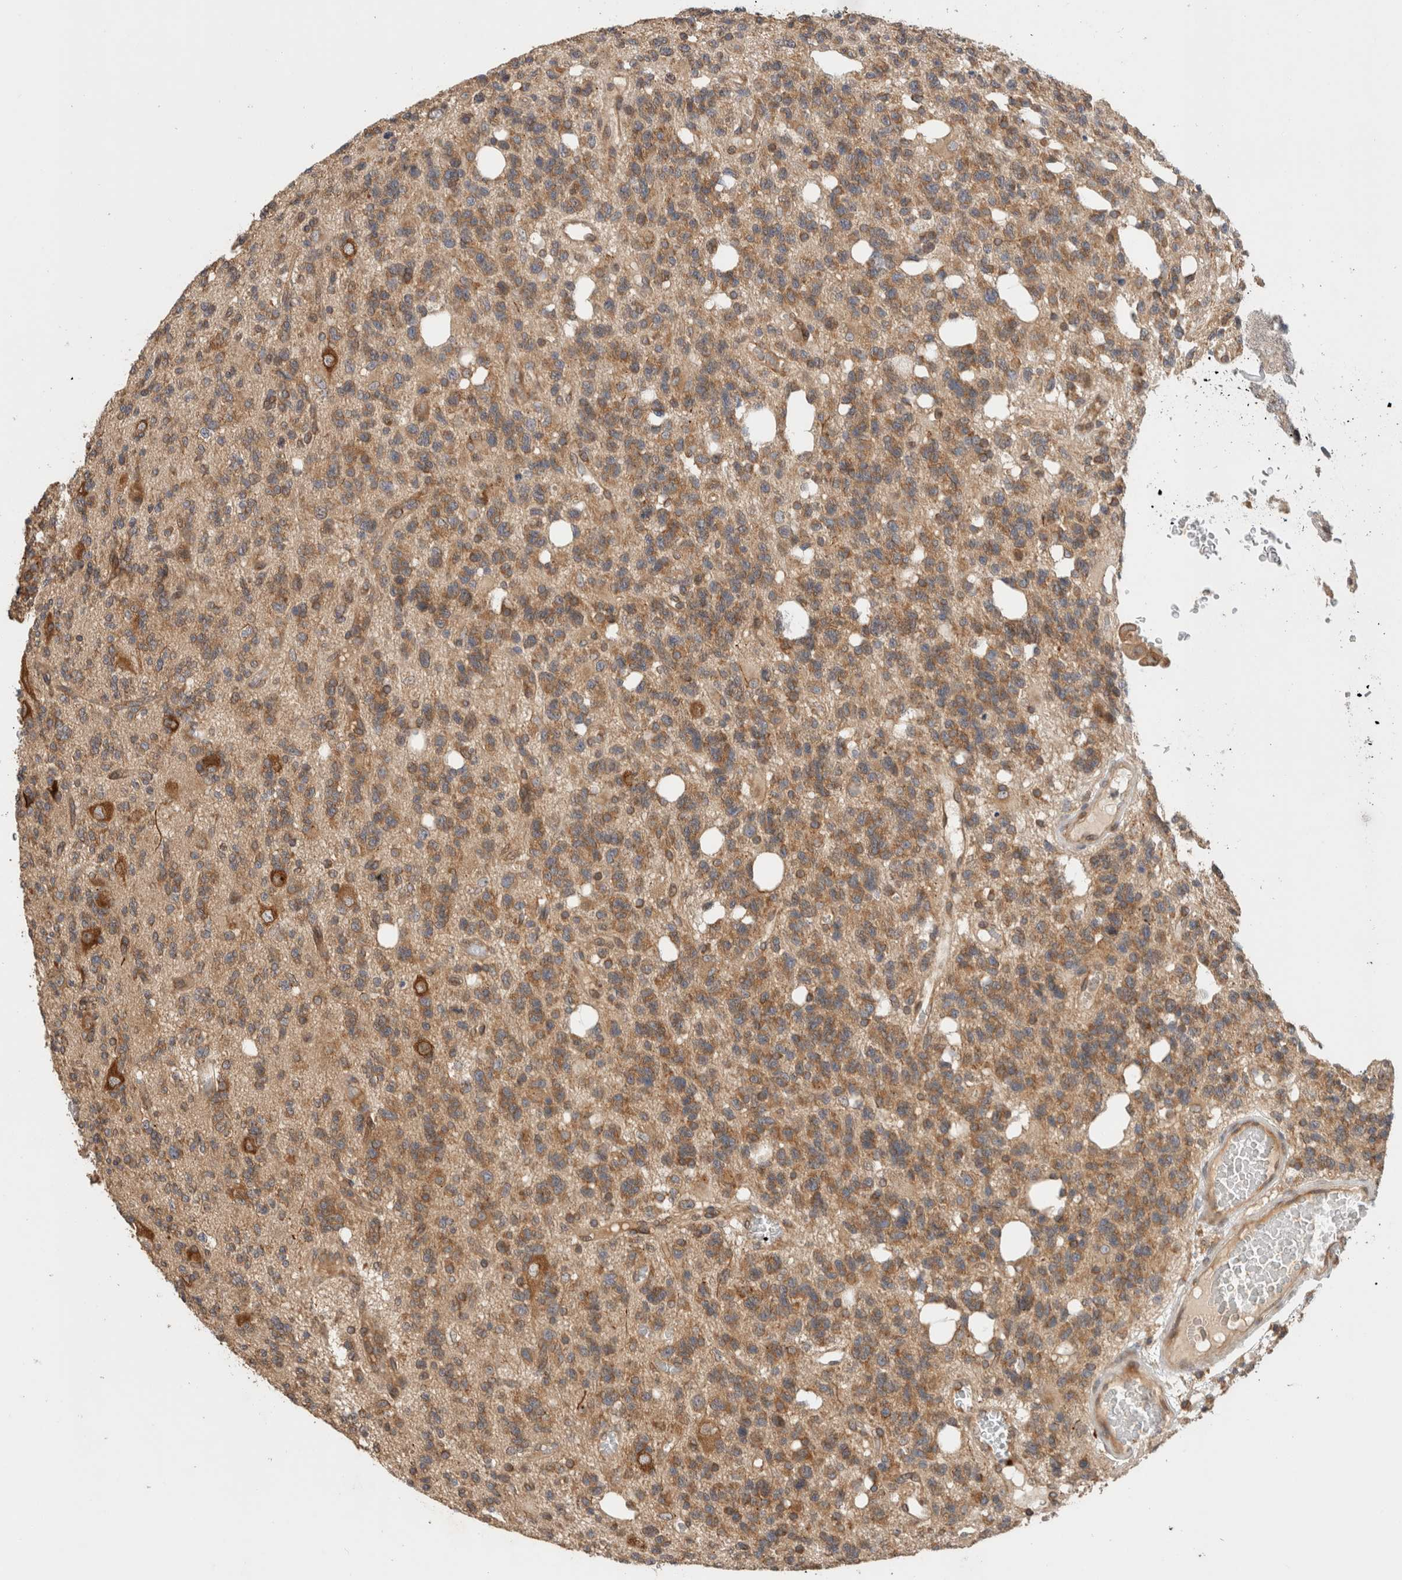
{"staining": {"intensity": "moderate", "quantity": ">75%", "location": "cytoplasmic/membranous"}, "tissue": "glioma", "cell_type": "Tumor cells", "image_type": "cancer", "snomed": [{"axis": "morphology", "description": "Glioma, malignant, High grade"}, {"axis": "topography", "description": "Brain"}], "caption": "Malignant glioma (high-grade) was stained to show a protein in brown. There is medium levels of moderate cytoplasmic/membranous positivity in about >75% of tumor cells.", "gene": "PUM1", "patient": {"sex": "female", "age": 62}}